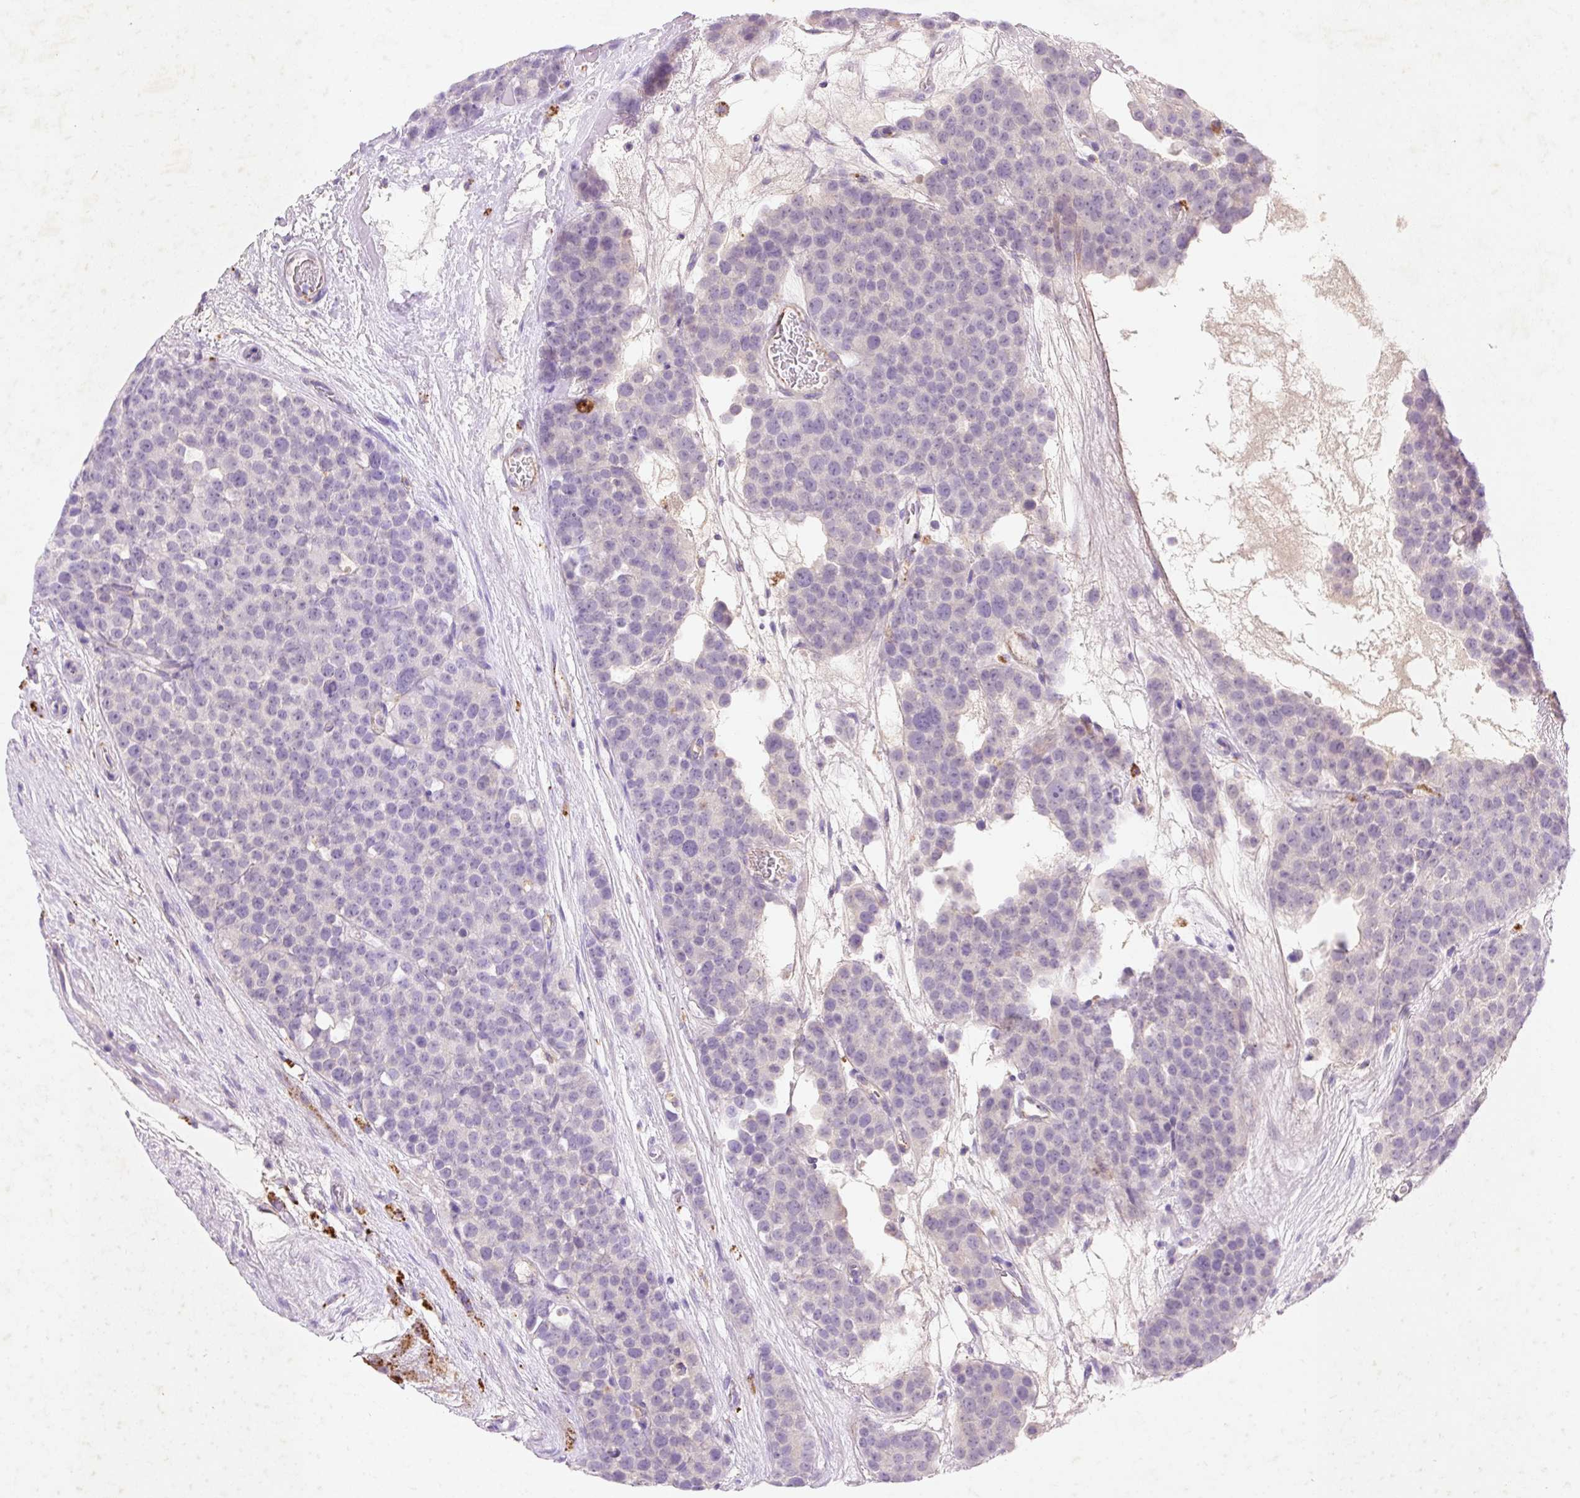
{"staining": {"intensity": "negative", "quantity": "none", "location": "none"}, "tissue": "testis cancer", "cell_type": "Tumor cells", "image_type": "cancer", "snomed": [{"axis": "morphology", "description": "Seminoma, NOS"}, {"axis": "topography", "description": "Testis"}], "caption": "Tumor cells are negative for protein expression in human testis seminoma.", "gene": "HEXA", "patient": {"sex": "male", "age": 71}}